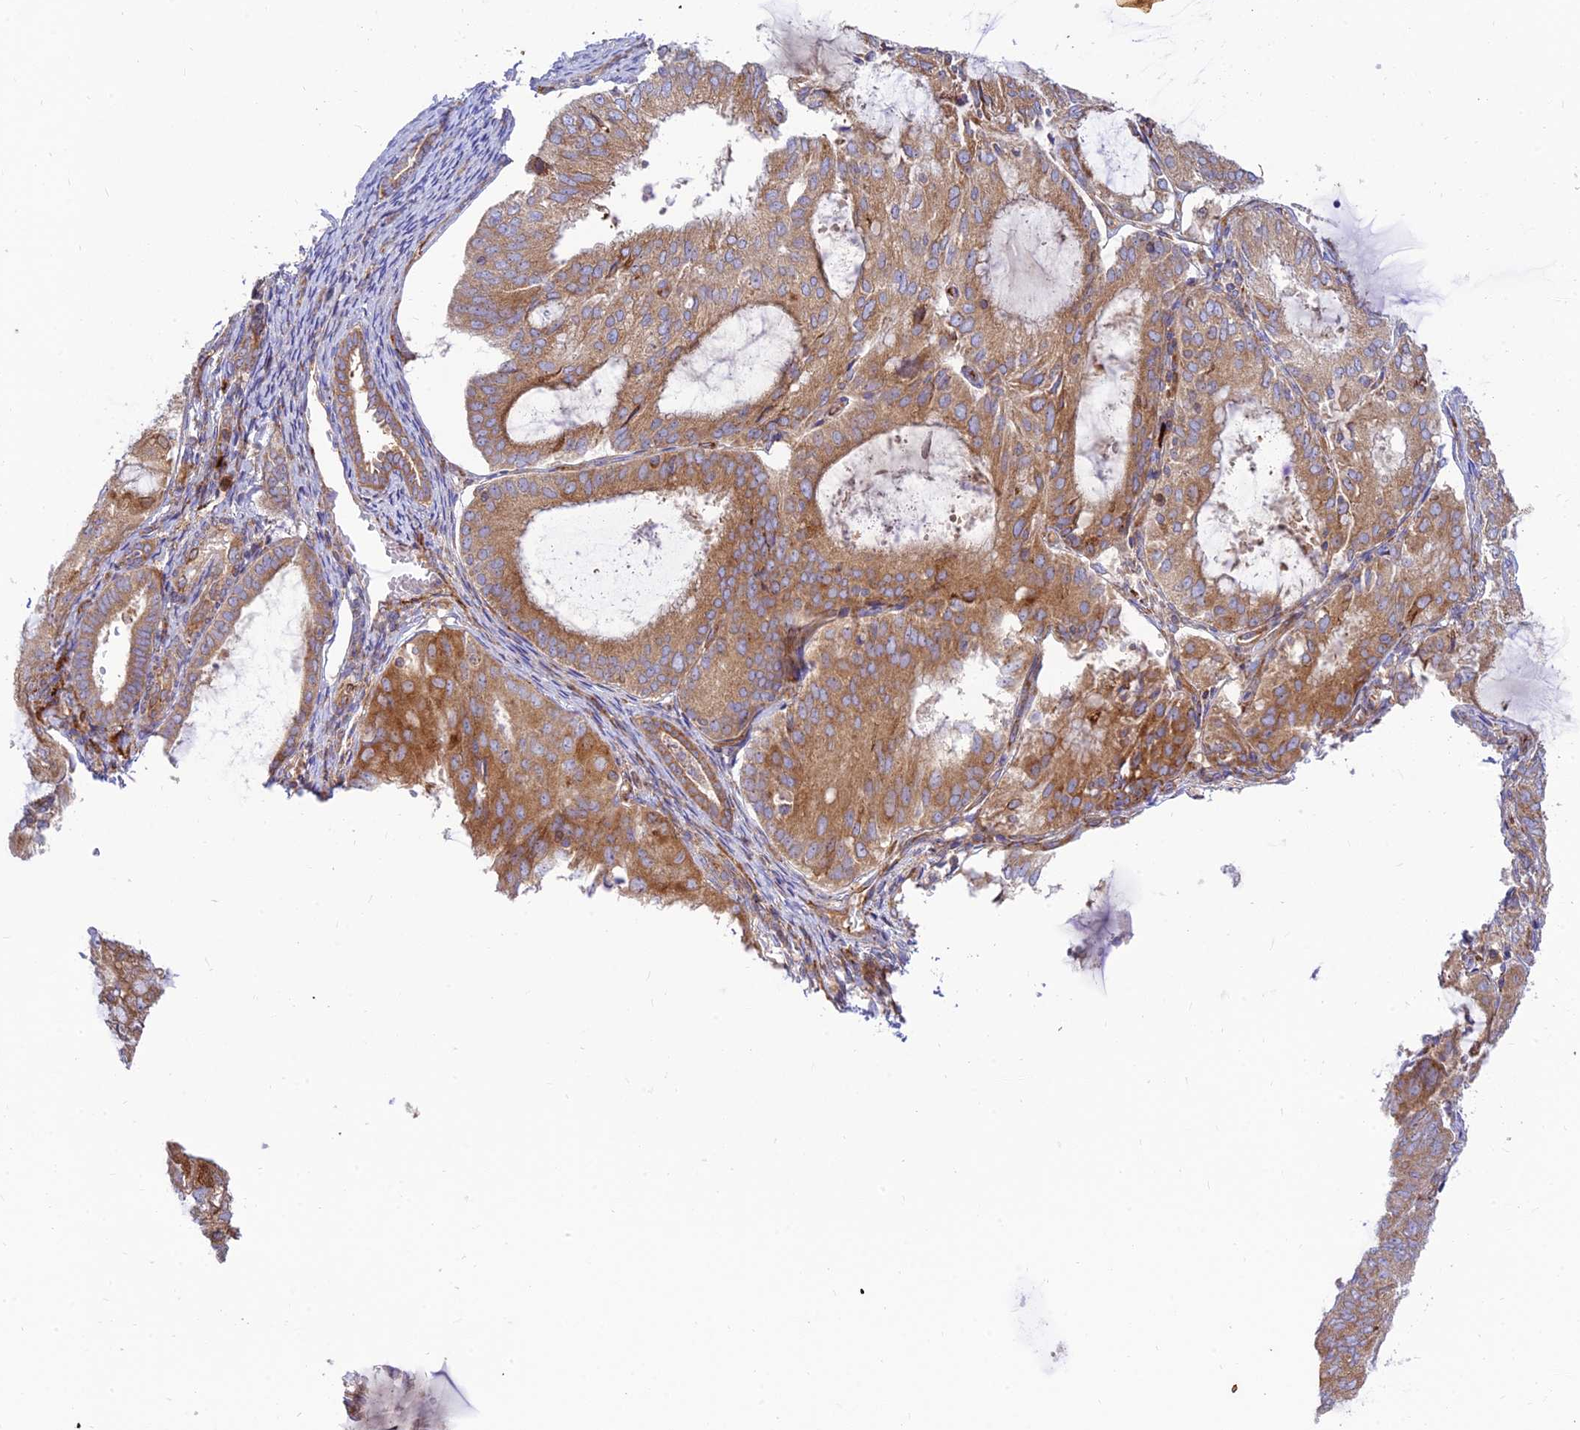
{"staining": {"intensity": "moderate", "quantity": ">75%", "location": "cytoplasmic/membranous"}, "tissue": "endometrial cancer", "cell_type": "Tumor cells", "image_type": "cancer", "snomed": [{"axis": "morphology", "description": "Adenocarcinoma, NOS"}, {"axis": "topography", "description": "Endometrium"}], "caption": "Human endometrial cancer (adenocarcinoma) stained for a protein (brown) reveals moderate cytoplasmic/membranous positive staining in about >75% of tumor cells.", "gene": "PIMREG", "patient": {"sex": "female", "age": 81}}